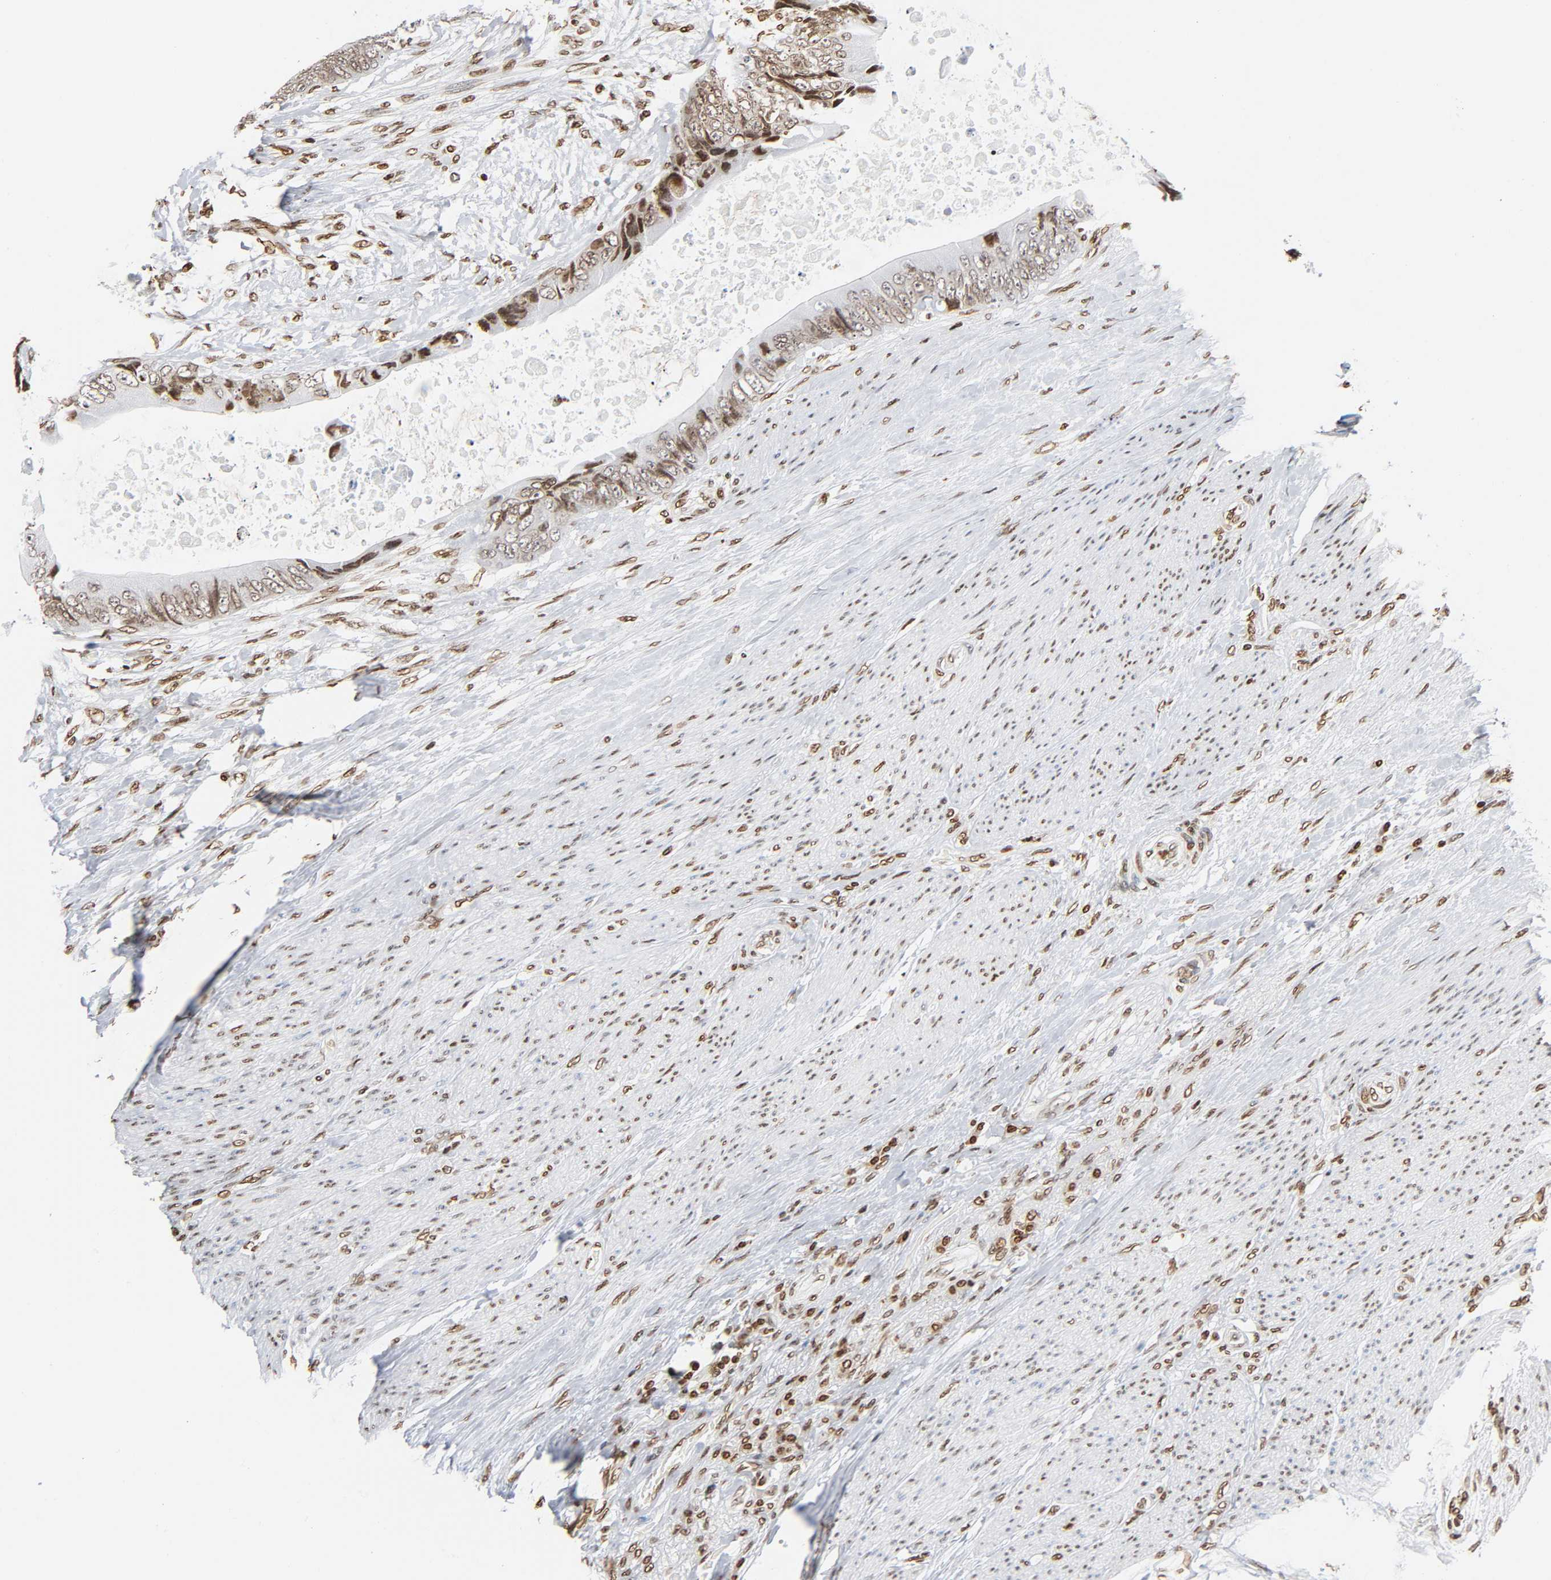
{"staining": {"intensity": "moderate", "quantity": ">75%", "location": "nuclear"}, "tissue": "colorectal cancer", "cell_type": "Tumor cells", "image_type": "cancer", "snomed": [{"axis": "morphology", "description": "Adenocarcinoma, NOS"}, {"axis": "topography", "description": "Rectum"}], "caption": "High-magnification brightfield microscopy of colorectal cancer stained with DAB (3,3'-diaminobenzidine) (brown) and counterstained with hematoxylin (blue). tumor cells exhibit moderate nuclear staining is appreciated in approximately>75% of cells.", "gene": "HOXA6", "patient": {"sex": "female", "age": 77}}